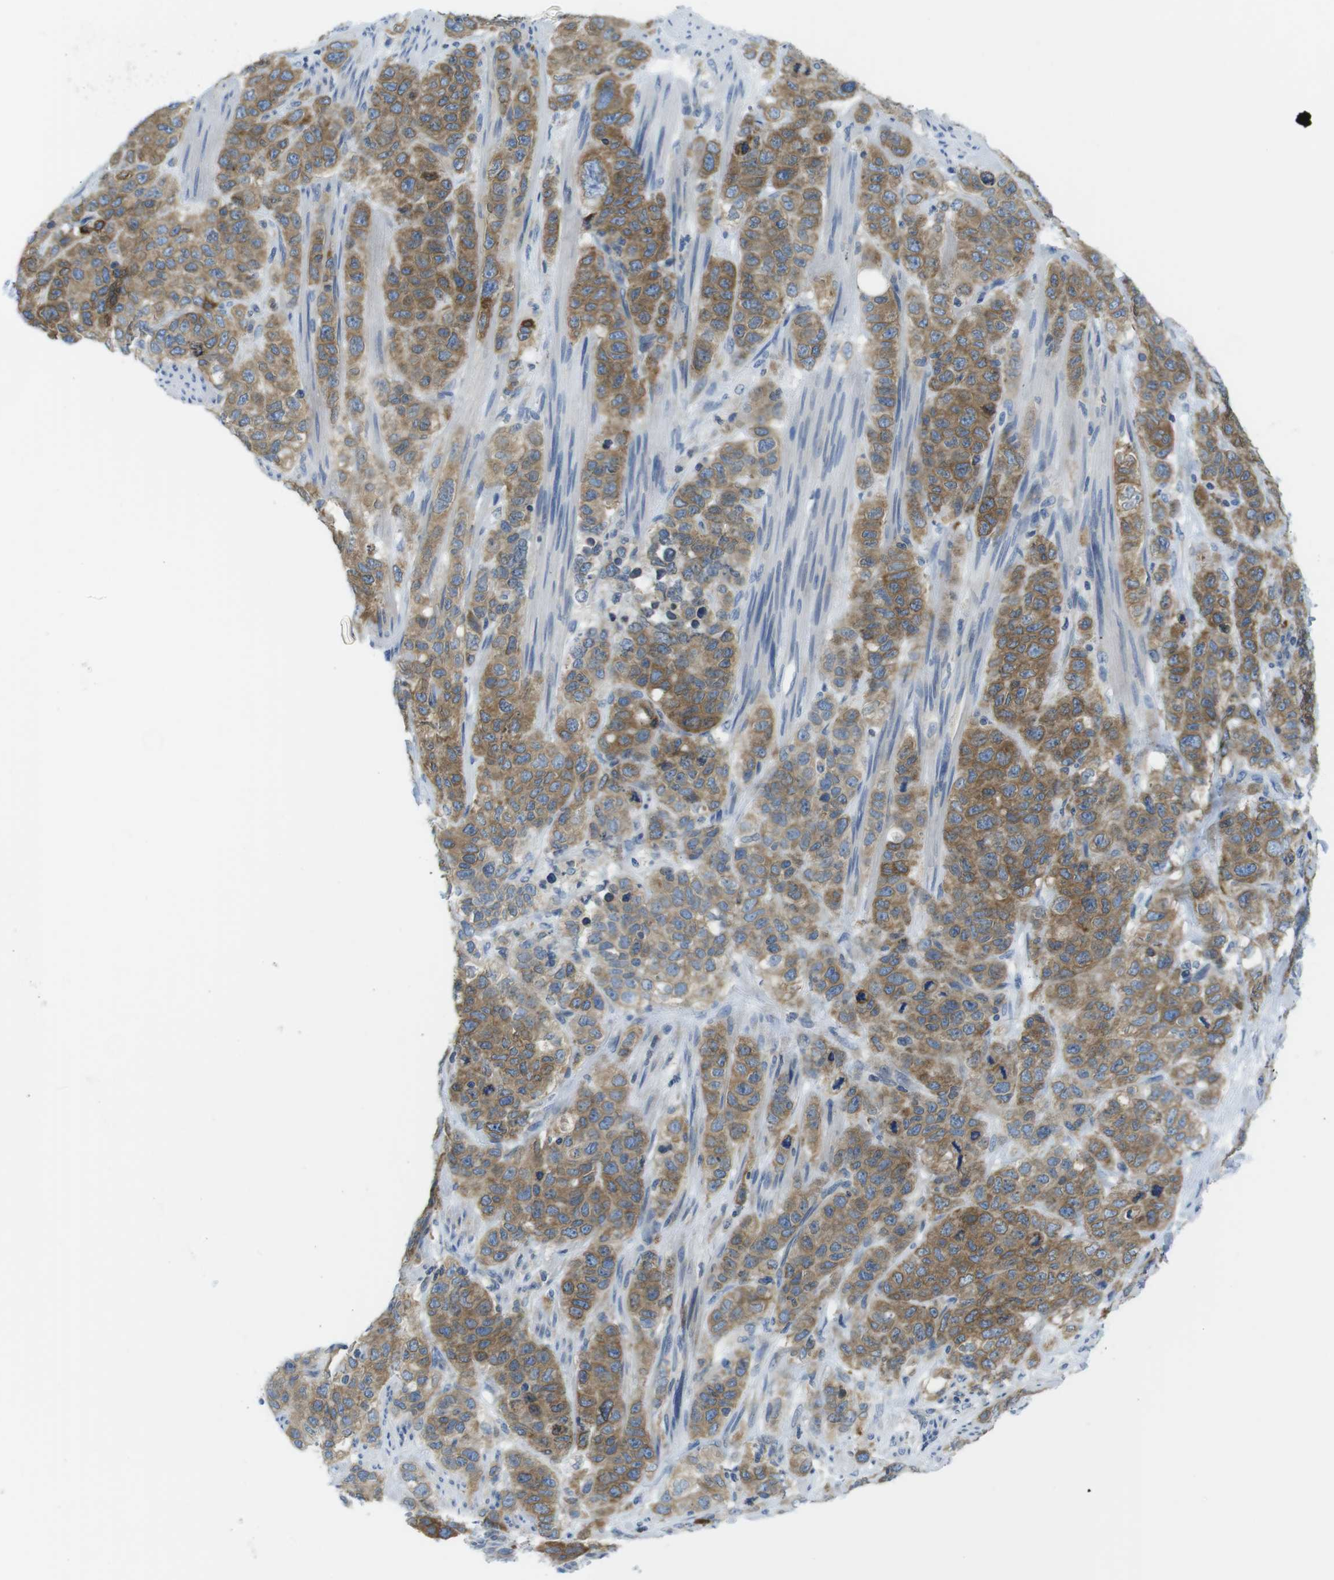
{"staining": {"intensity": "moderate", "quantity": ">75%", "location": "cytoplasmic/membranous"}, "tissue": "stomach cancer", "cell_type": "Tumor cells", "image_type": "cancer", "snomed": [{"axis": "morphology", "description": "Adenocarcinoma, NOS"}, {"axis": "topography", "description": "Stomach"}], "caption": "Human stomach adenocarcinoma stained with a brown dye displays moderate cytoplasmic/membranous positive positivity in approximately >75% of tumor cells.", "gene": "CLPTM1L", "patient": {"sex": "male", "age": 48}}